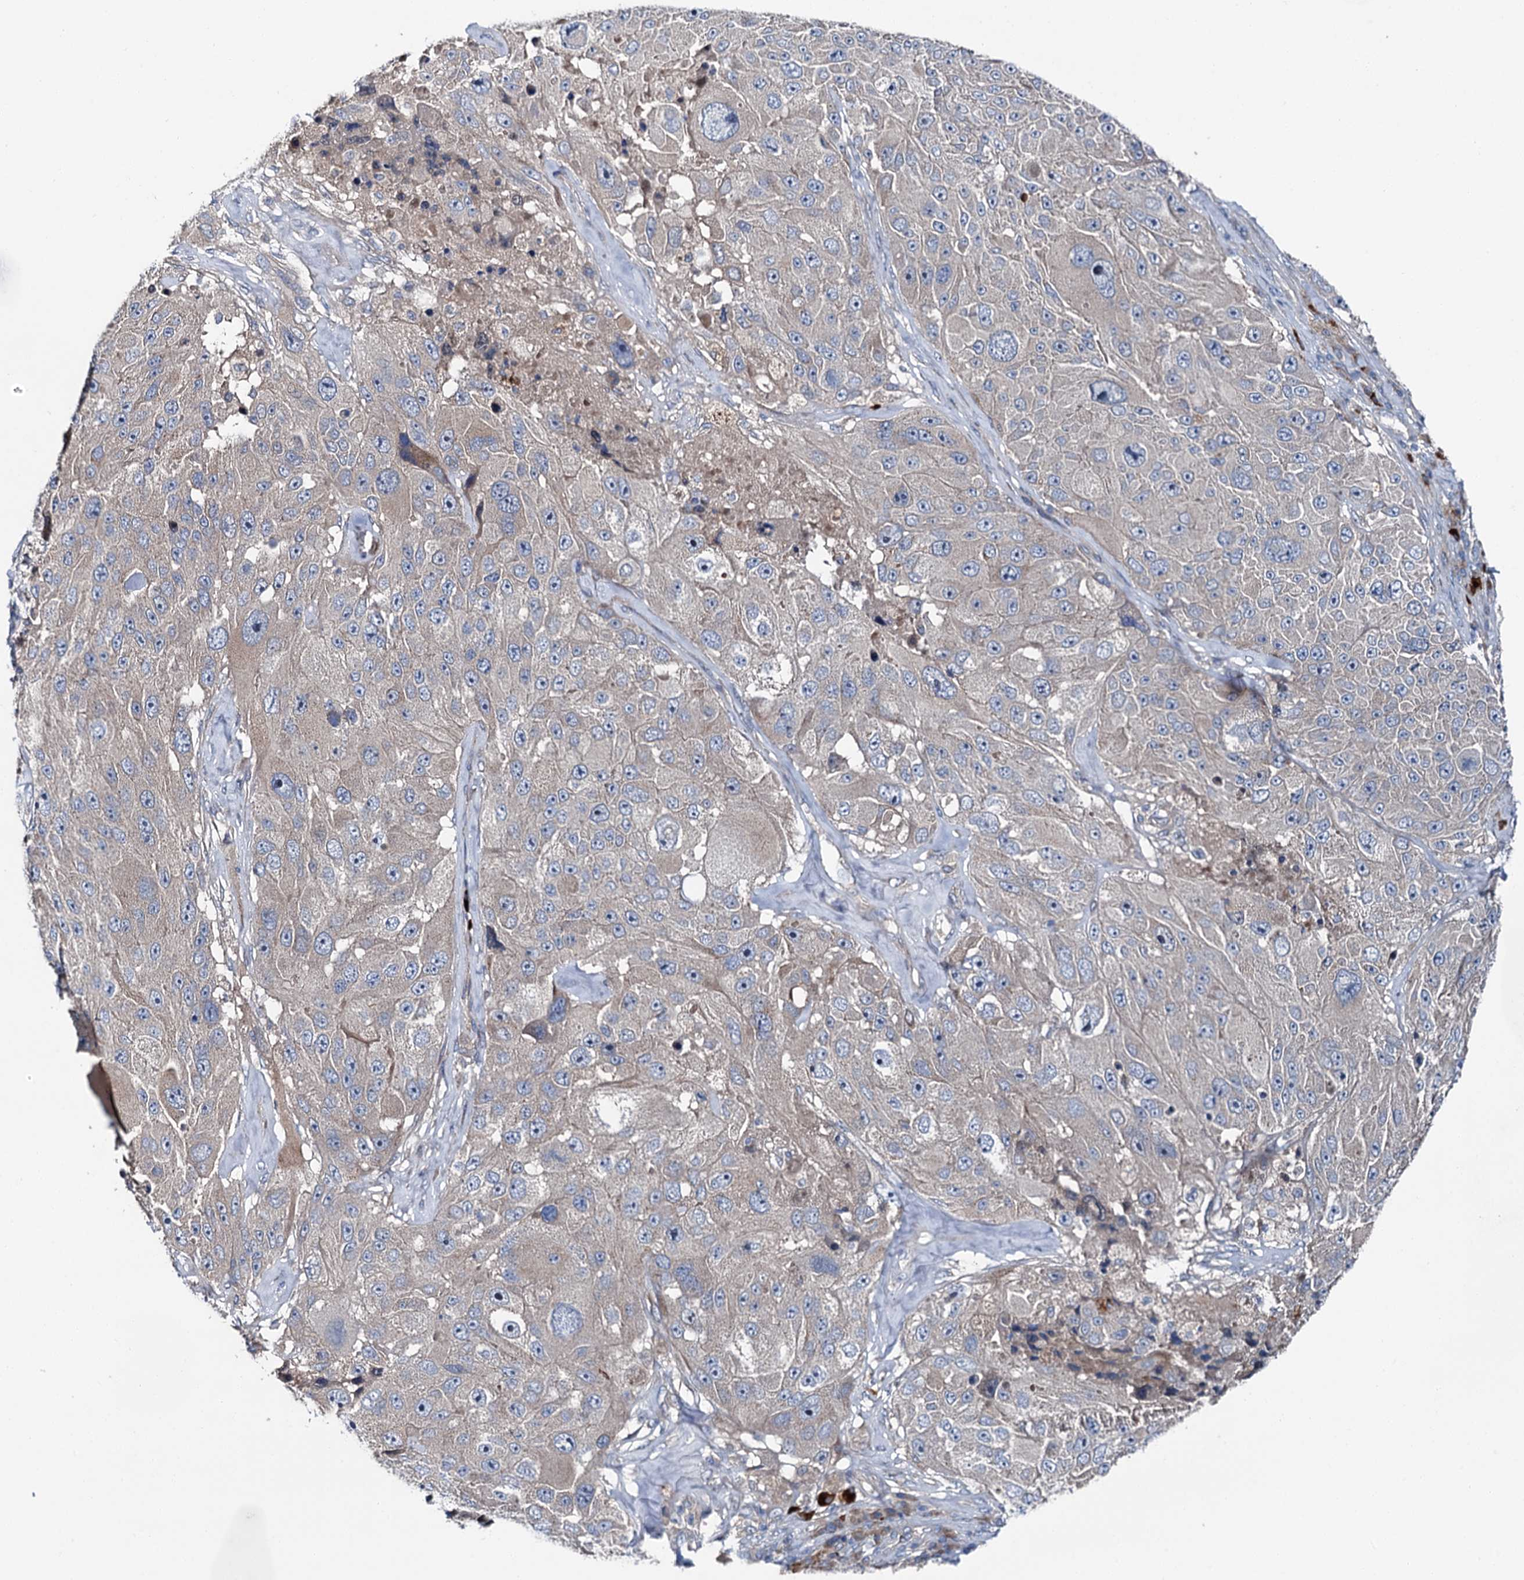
{"staining": {"intensity": "weak", "quantity": "25%-75%", "location": "cytoplasmic/membranous"}, "tissue": "melanoma", "cell_type": "Tumor cells", "image_type": "cancer", "snomed": [{"axis": "morphology", "description": "Malignant melanoma, Metastatic site"}, {"axis": "topography", "description": "Lymph node"}], "caption": "Protein staining by IHC demonstrates weak cytoplasmic/membranous staining in approximately 25%-75% of tumor cells in melanoma. (brown staining indicates protein expression, while blue staining denotes nuclei).", "gene": "SLC22A25", "patient": {"sex": "male", "age": 62}}